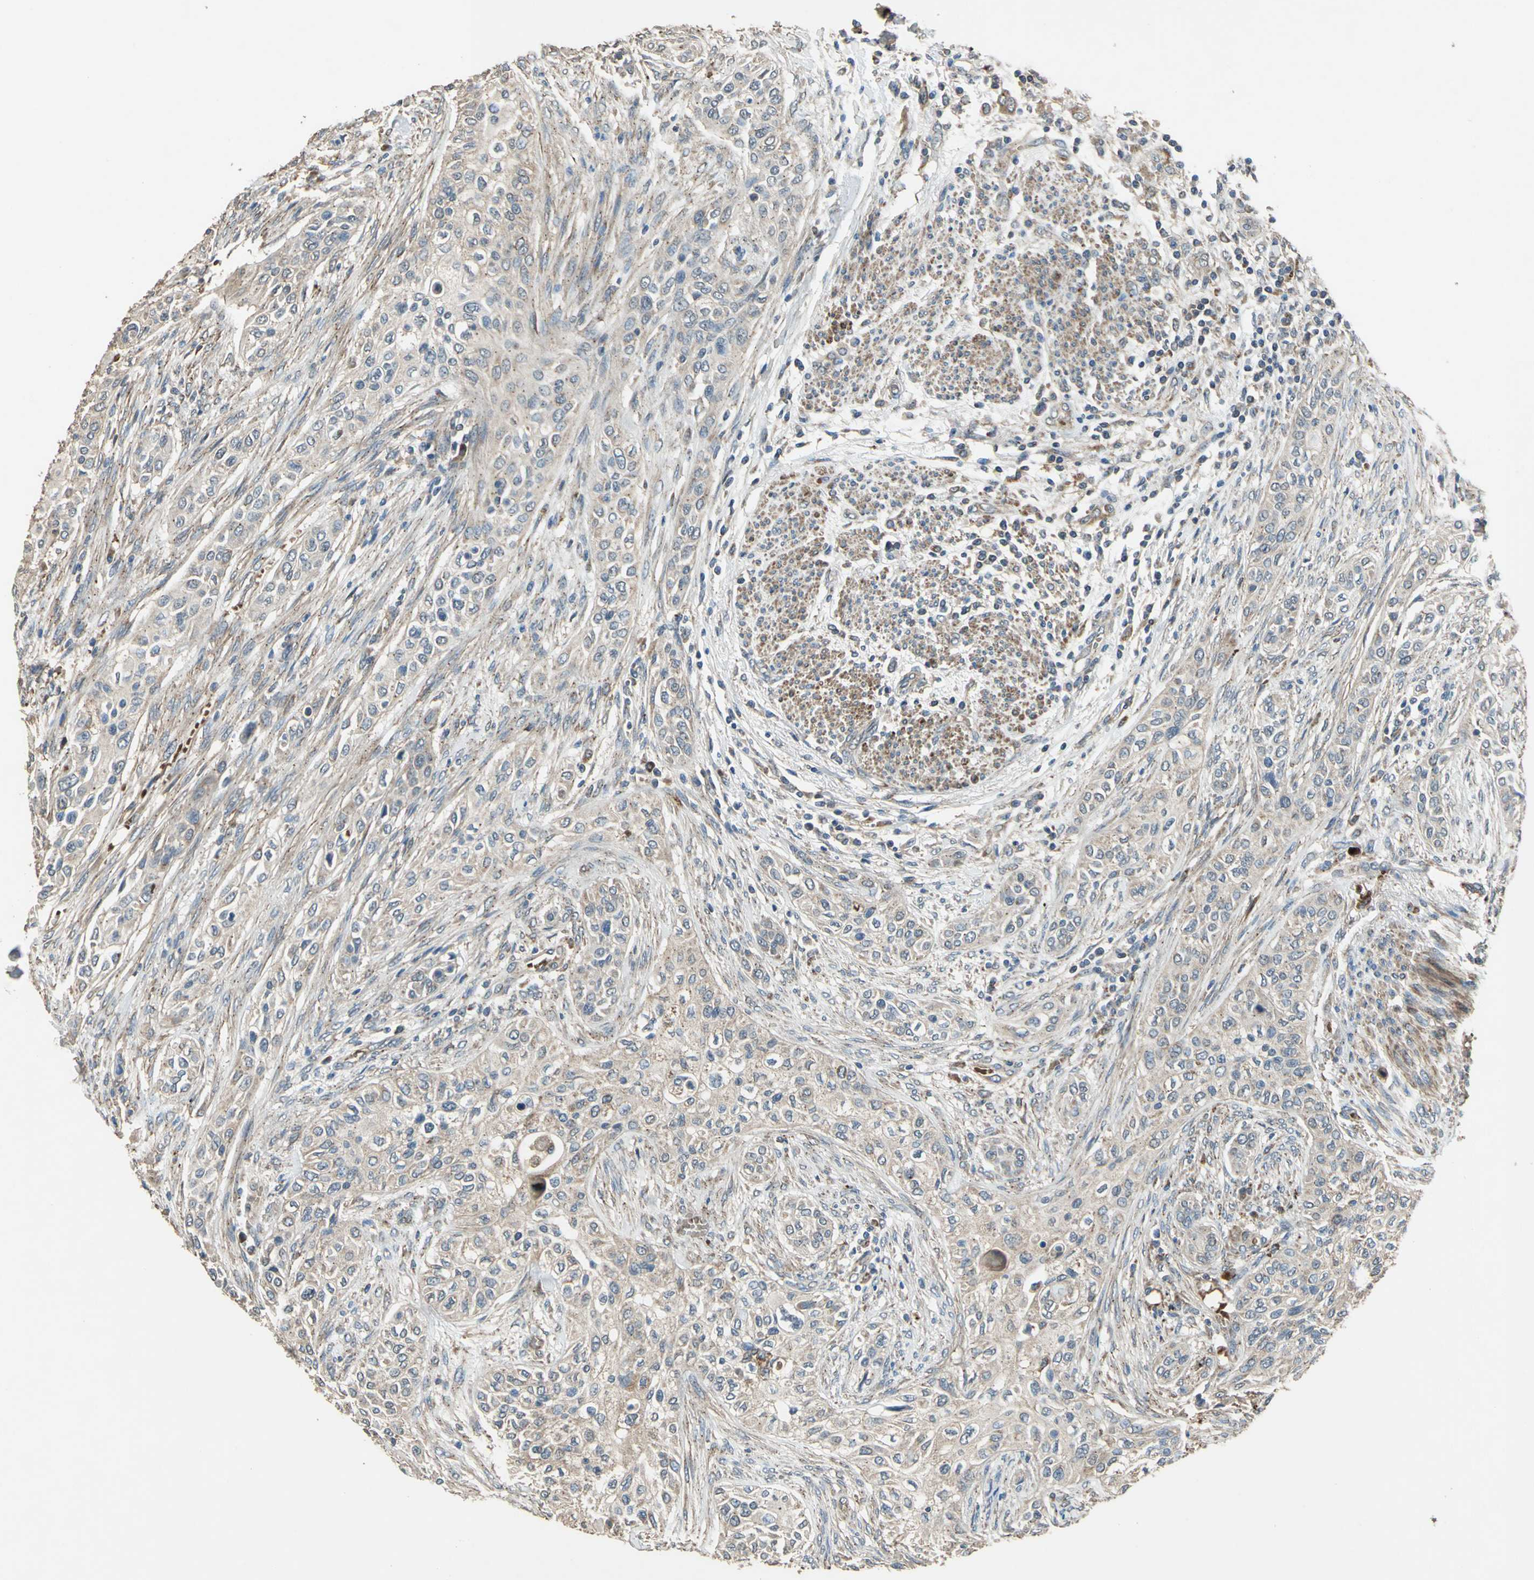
{"staining": {"intensity": "moderate", "quantity": ">75%", "location": "cytoplasmic/membranous"}, "tissue": "urothelial cancer", "cell_type": "Tumor cells", "image_type": "cancer", "snomed": [{"axis": "morphology", "description": "Urothelial carcinoma, High grade"}, {"axis": "topography", "description": "Urinary bladder"}], "caption": "Tumor cells show medium levels of moderate cytoplasmic/membranous staining in about >75% of cells in urothelial carcinoma (high-grade).", "gene": "POLRMT", "patient": {"sex": "male", "age": 74}}